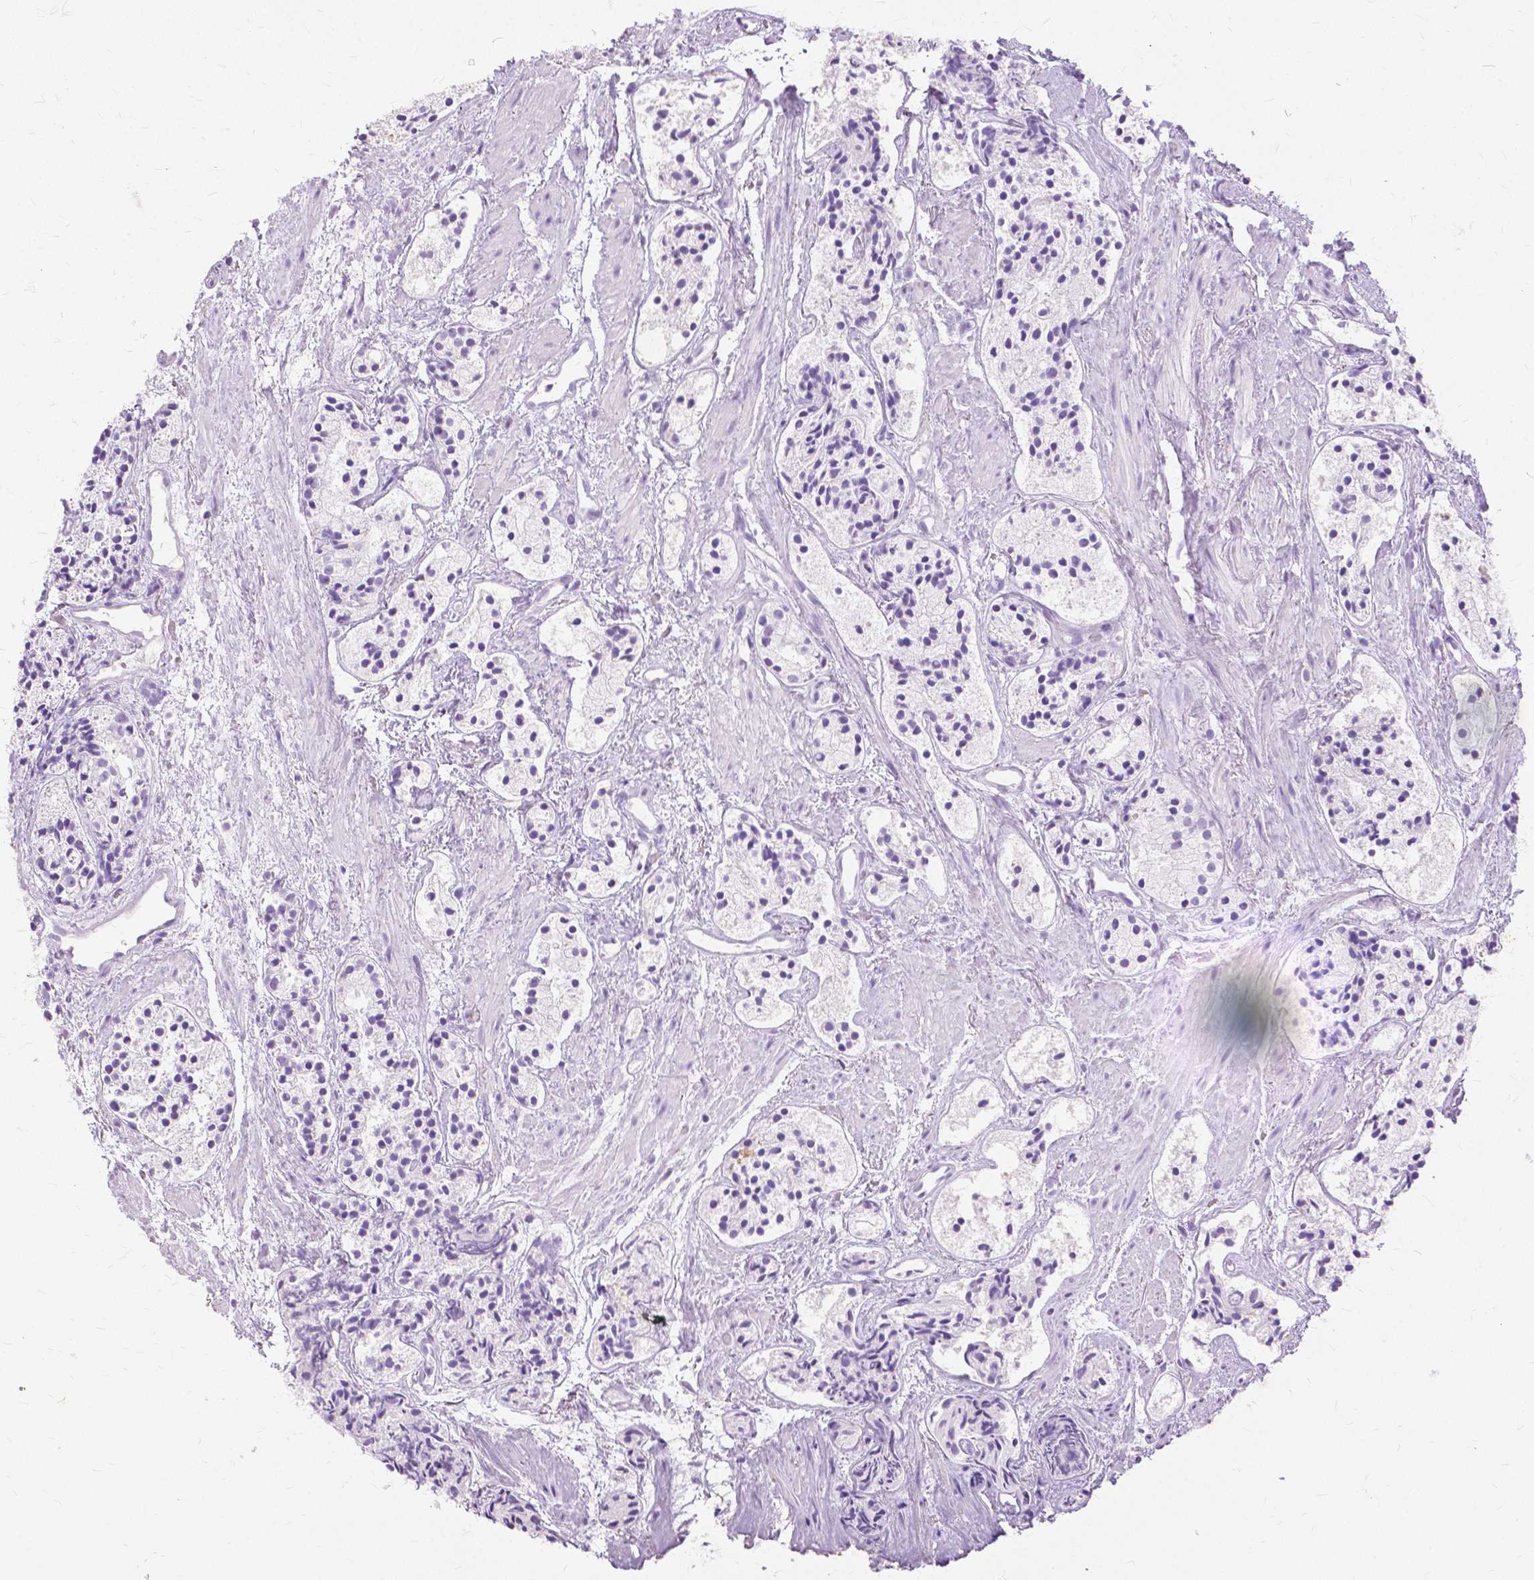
{"staining": {"intensity": "negative", "quantity": "none", "location": "none"}, "tissue": "prostate cancer", "cell_type": "Tumor cells", "image_type": "cancer", "snomed": [{"axis": "morphology", "description": "Adenocarcinoma, High grade"}, {"axis": "topography", "description": "Prostate"}], "caption": "Tumor cells are negative for protein expression in human prostate cancer.", "gene": "TGM1", "patient": {"sex": "male", "age": 85}}